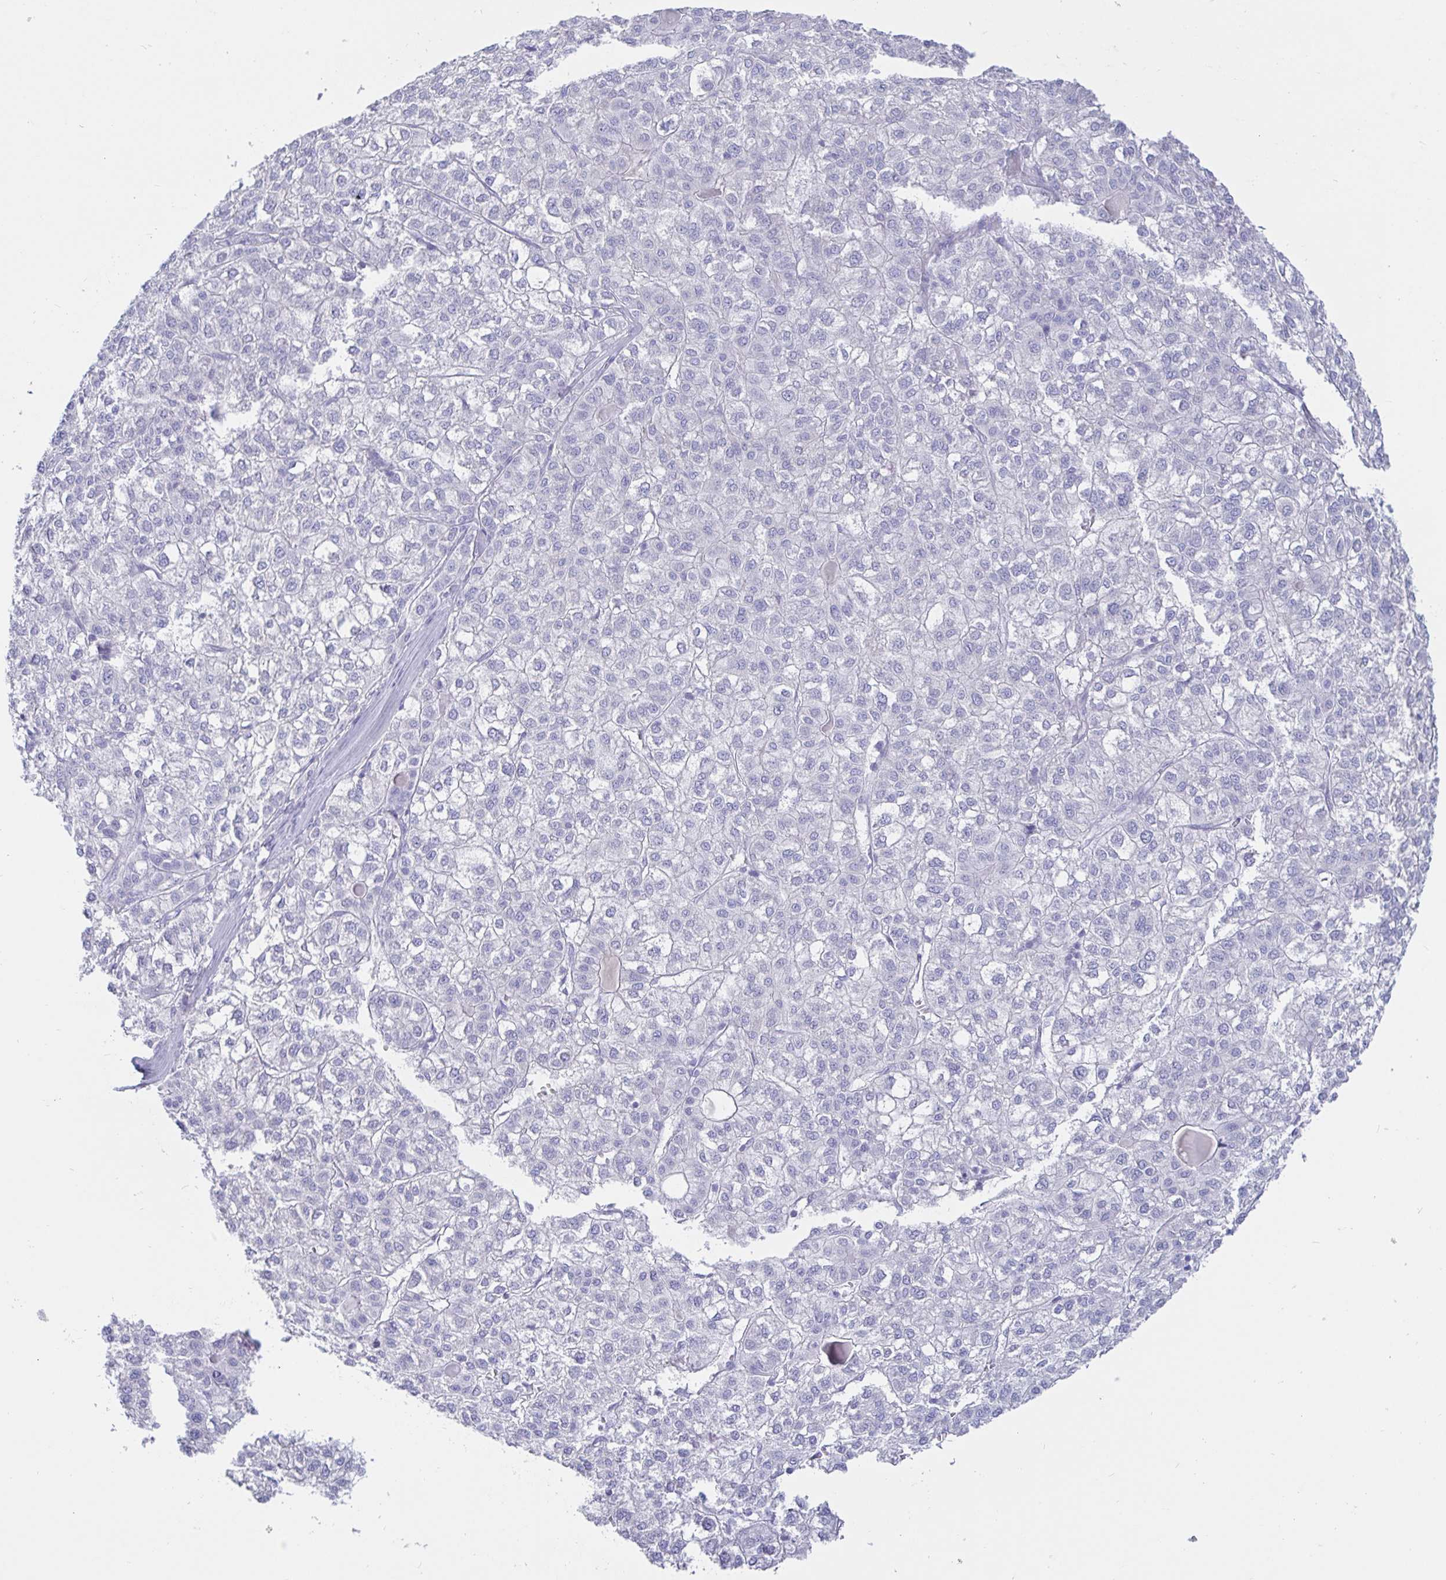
{"staining": {"intensity": "negative", "quantity": "none", "location": "none"}, "tissue": "liver cancer", "cell_type": "Tumor cells", "image_type": "cancer", "snomed": [{"axis": "morphology", "description": "Carcinoma, Hepatocellular, NOS"}, {"axis": "topography", "description": "Liver"}], "caption": "High magnification brightfield microscopy of liver cancer stained with DAB (3,3'-diaminobenzidine) (brown) and counterstained with hematoxylin (blue): tumor cells show no significant staining.", "gene": "KCNH6", "patient": {"sex": "female", "age": 43}}